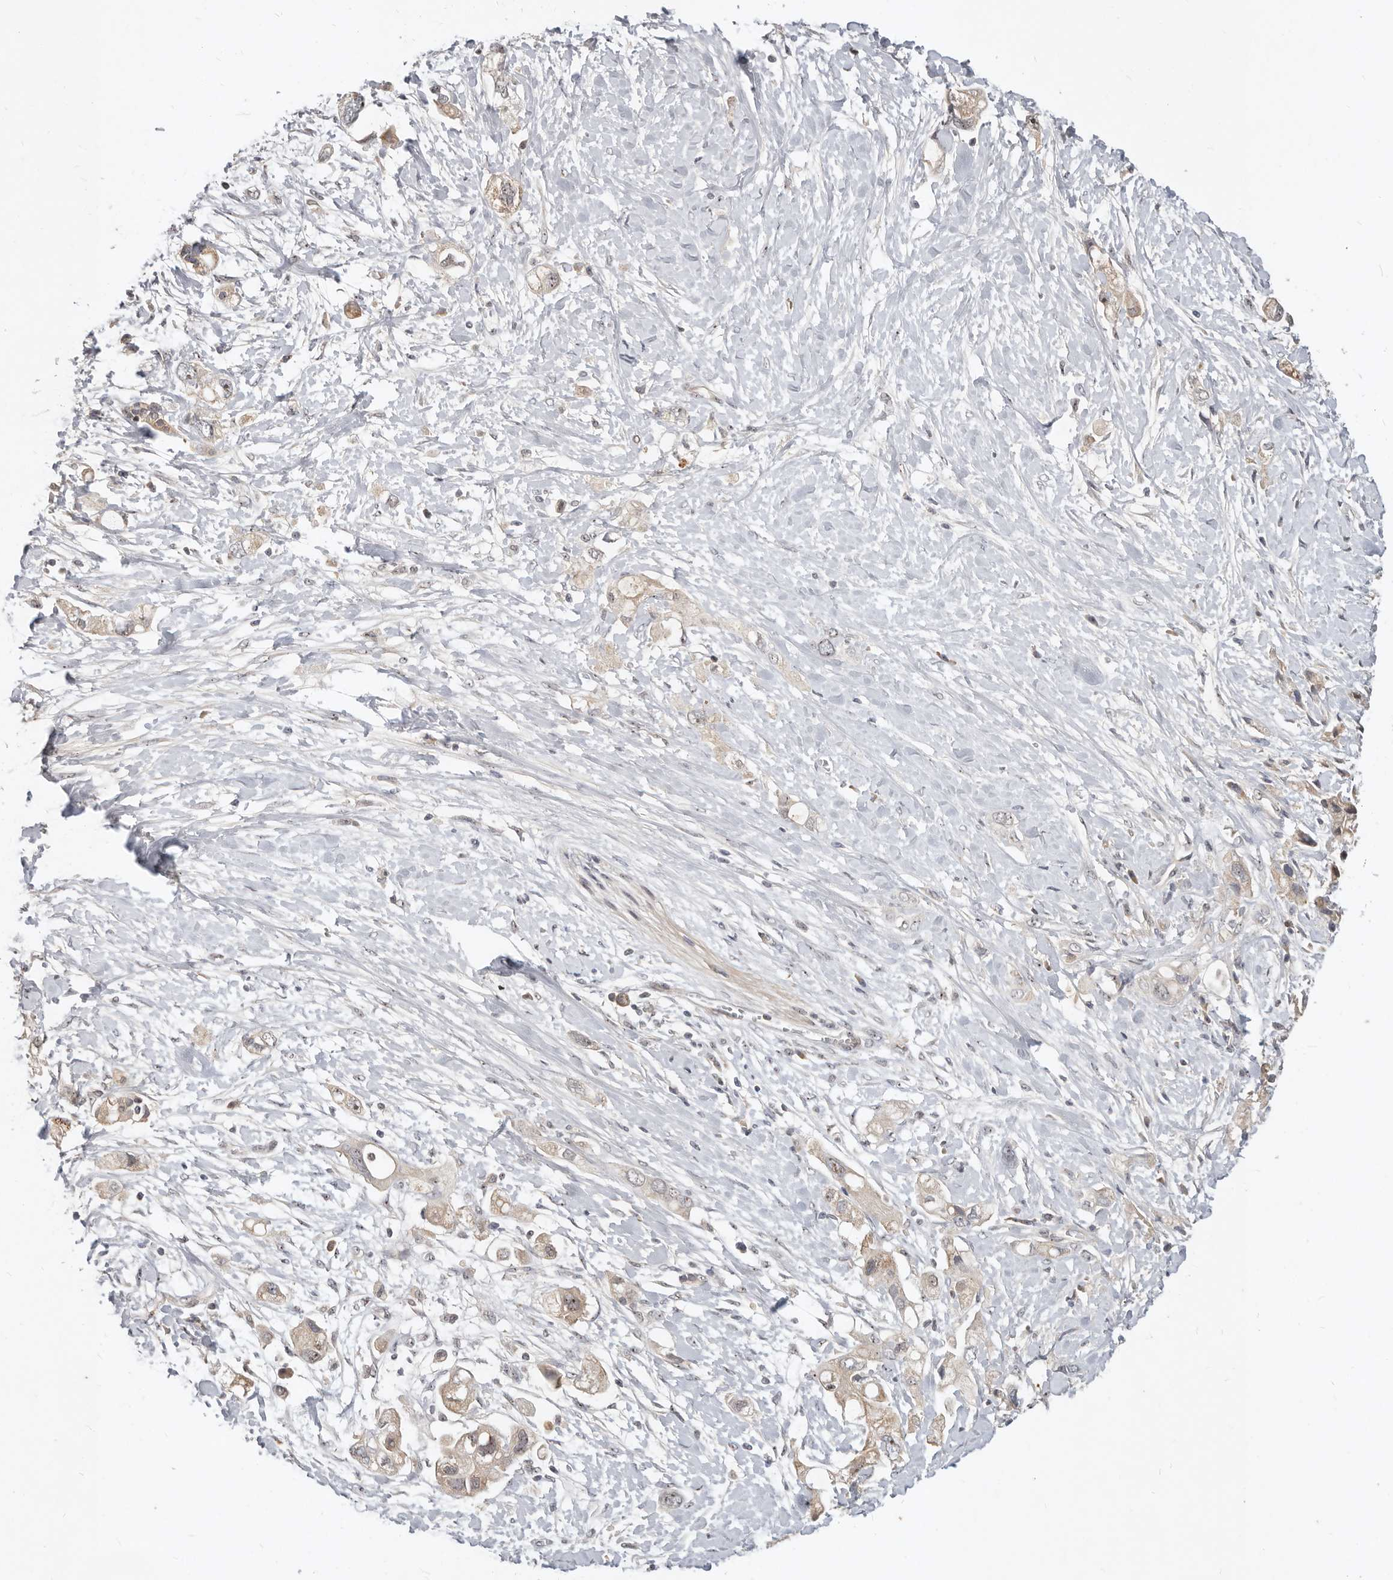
{"staining": {"intensity": "weak", "quantity": ">75%", "location": "cytoplasmic/membranous"}, "tissue": "pancreatic cancer", "cell_type": "Tumor cells", "image_type": "cancer", "snomed": [{"axis": "morphology", "description": "Adenocarcinoma, NOS"}, {"axis": "topography", "description": "Pancreas"}], "caption": "Adenocarcinoma (pancreatic) stained with a brown dye demonstrates weak cytoplasmic/membranous positive positivity in approximately >75% of tumor cells.", "gene": "MICALL2", "patient": {"sex": "female", "age": 56}}